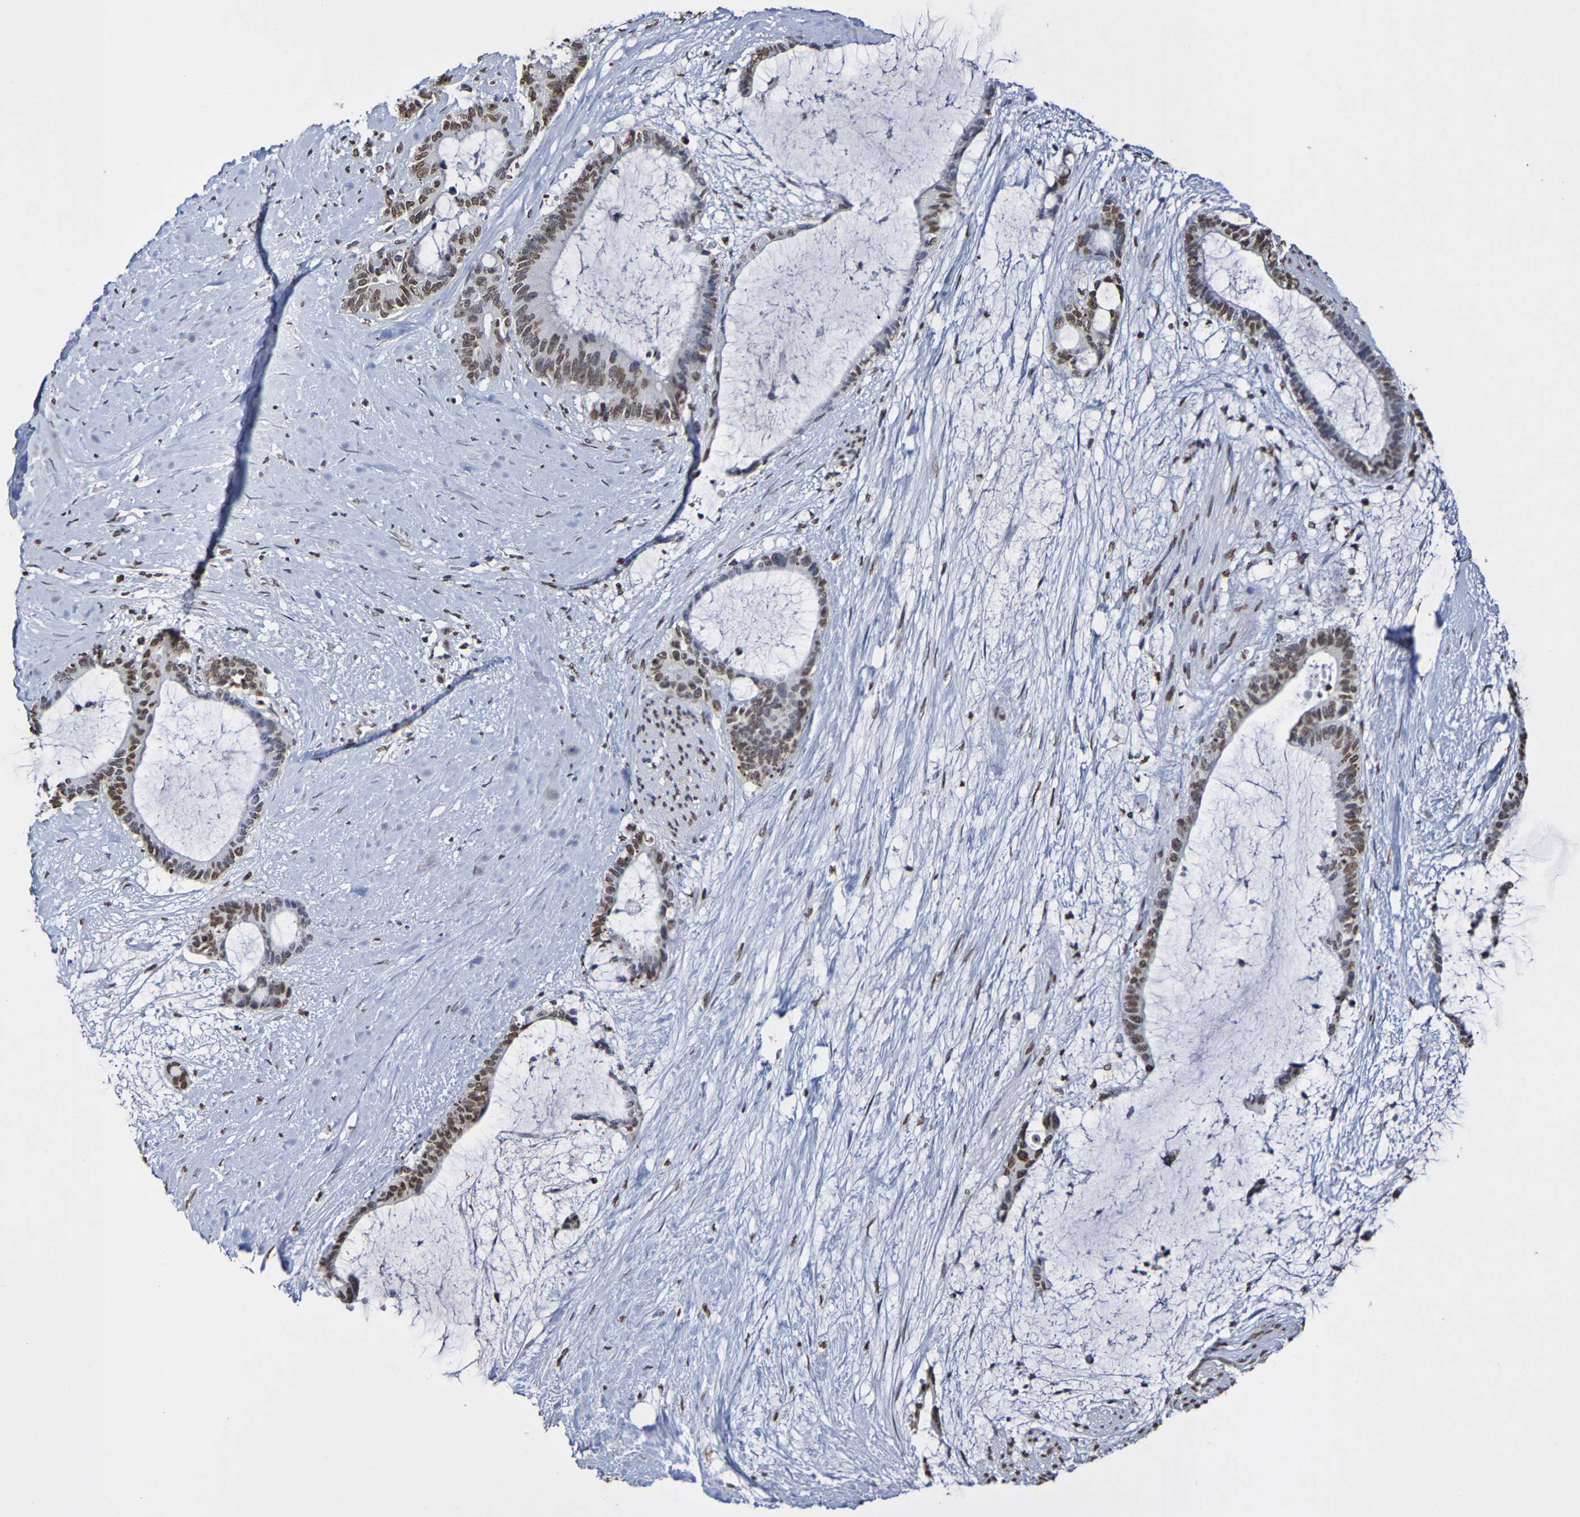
{"staining": {"intensity": "moderate", "quantity": ">75%", "location": "nuclear"}, "tissue": "liver cancer", "cell_type": "Tumor cells", "image_type": "cancer", "snomed": [{"axis": "morphology", "description": "Cholangiocarcinoma"}, {"axis": "topography", "description": "Liver"}], "caption": "Tumor cells display moderate nuclear positivity in approximately >75% of cells in liver cancer.", "gene": "ATF4", "patient": {"sex": "female", "age": 73}}